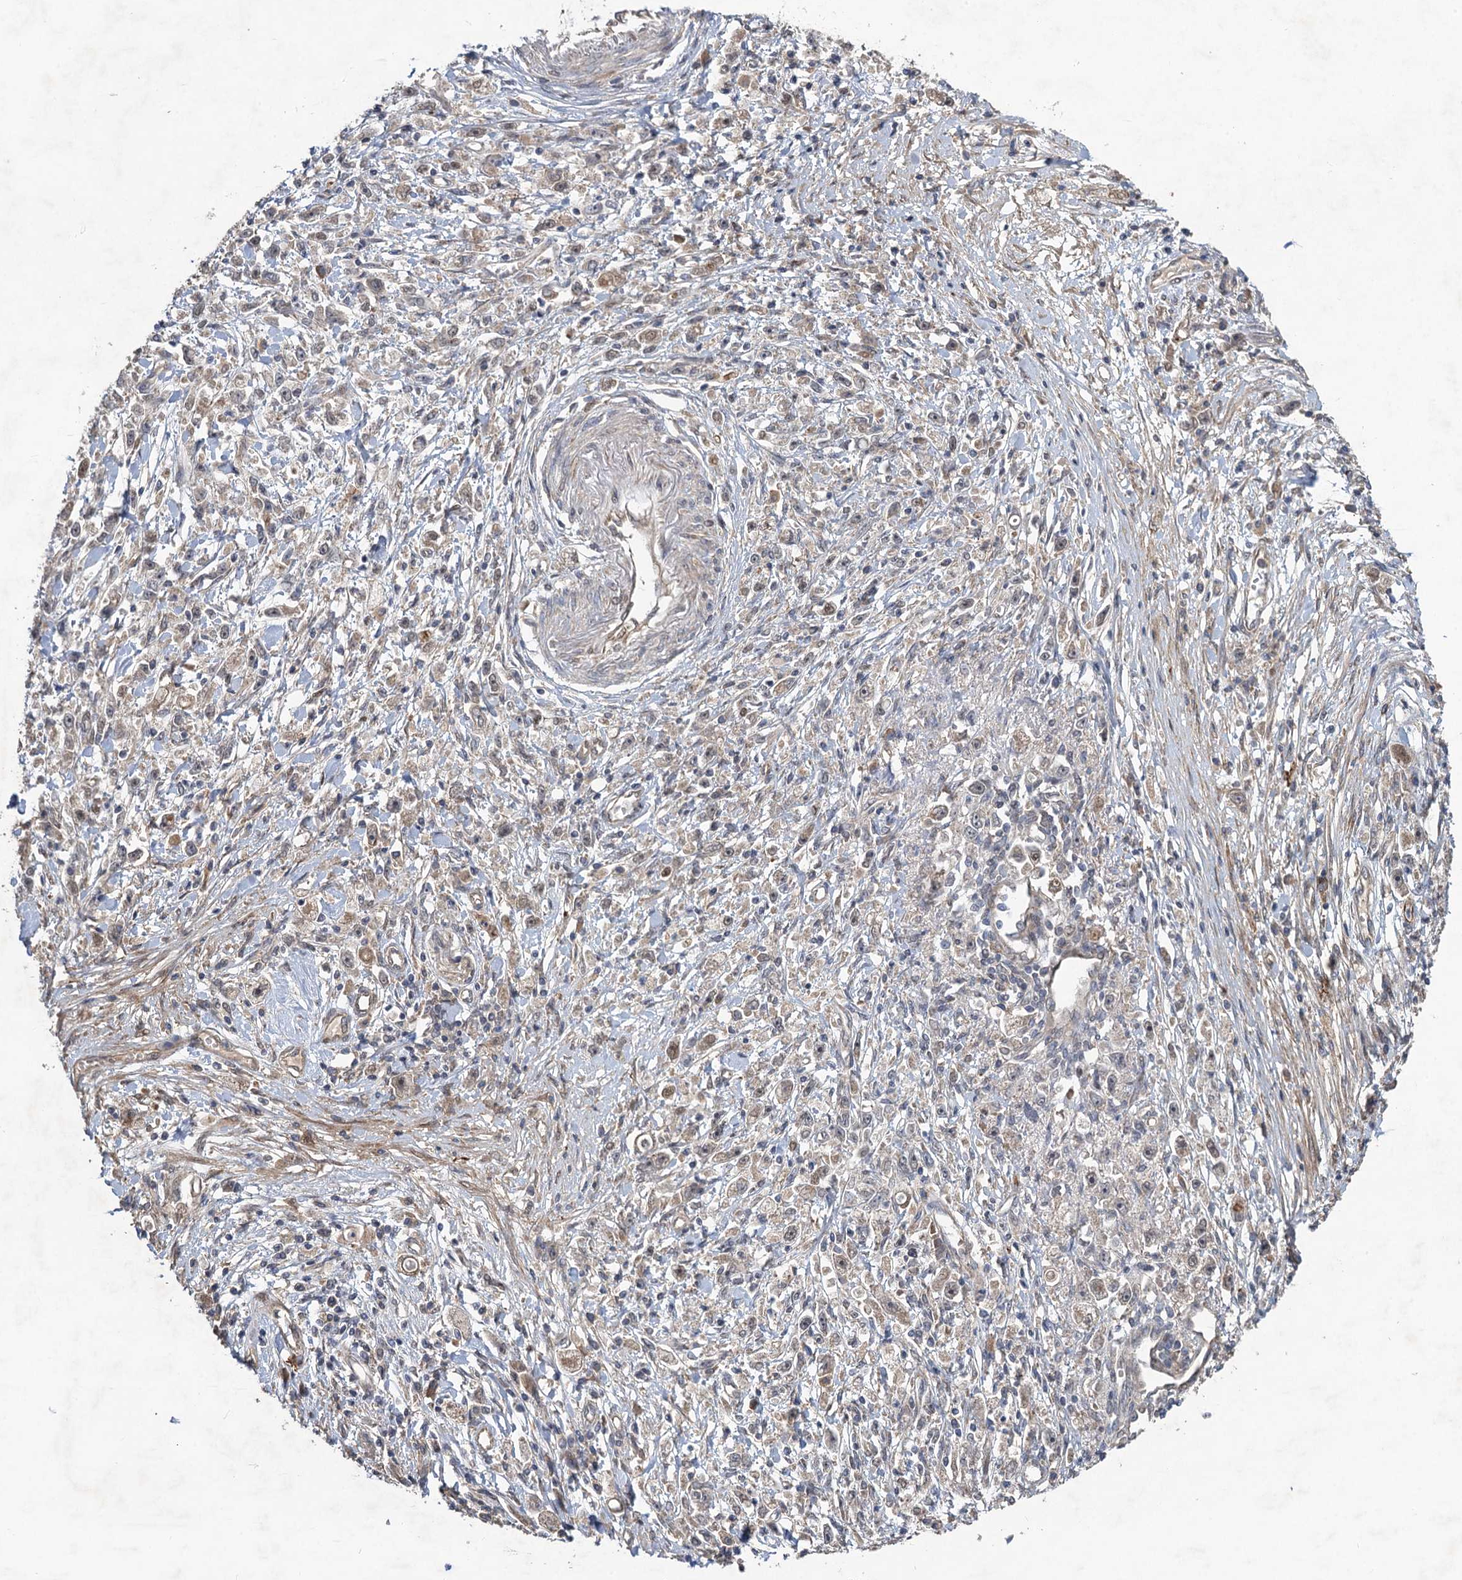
{"staining": {"intensity": "negative", "quantity": "none", "location": "none"}, "tissue": "stomach cancer", "cell_type": "Tumor cells", "image_type": "cancer", "snomed": [{"axis": "morphology", "description": "Adenocarcinoma, NOS"}, {"axis": "topography", "description": "Stomach"}], "caption": "Tumor cells show no significant staining in adenocarcinoma (stomach).", "gene": "NUDT22", "patient": {"sex": "female", "age": 59}}